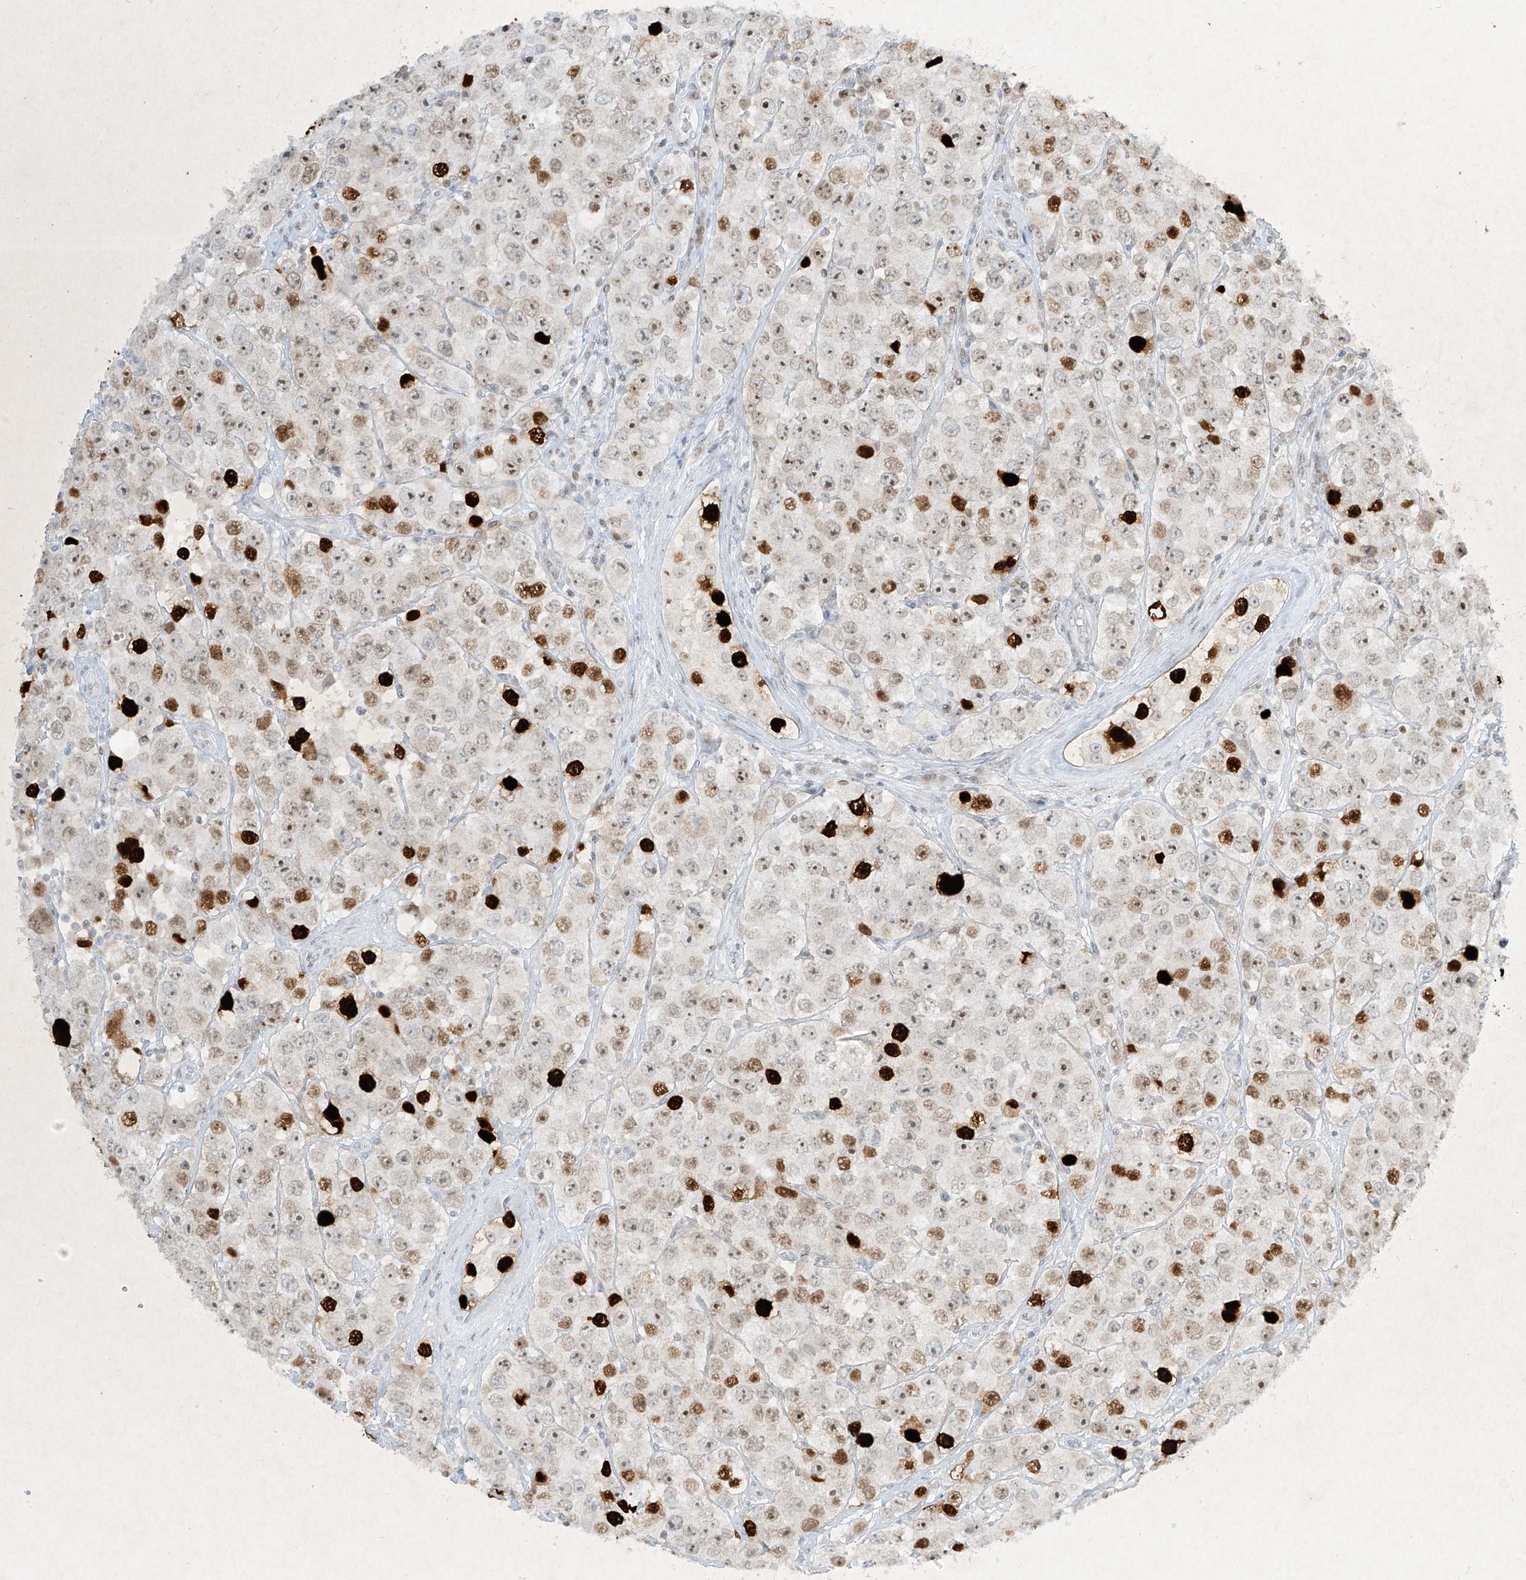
{"staining": {"intensity": "moderate", "quantity": "25%-75%", "location": "nuclear"}, "tissue": "testis cancer", "cell_type": "Tumor cells", "image_type": "cancer", "snomed": [{"axis": "morphology", "description": "Seminoma, NOS"}, {"axis": "topography", "description": "Testis"}], "caption": "Immunohistochemical staining of human seminoma (testis) shows medium levels of moderate nuclear protein expression in approximately 25%-75% of tumor cells.", "gene": "SAMD15", "patient": {"sex": "male", "age": 28}}